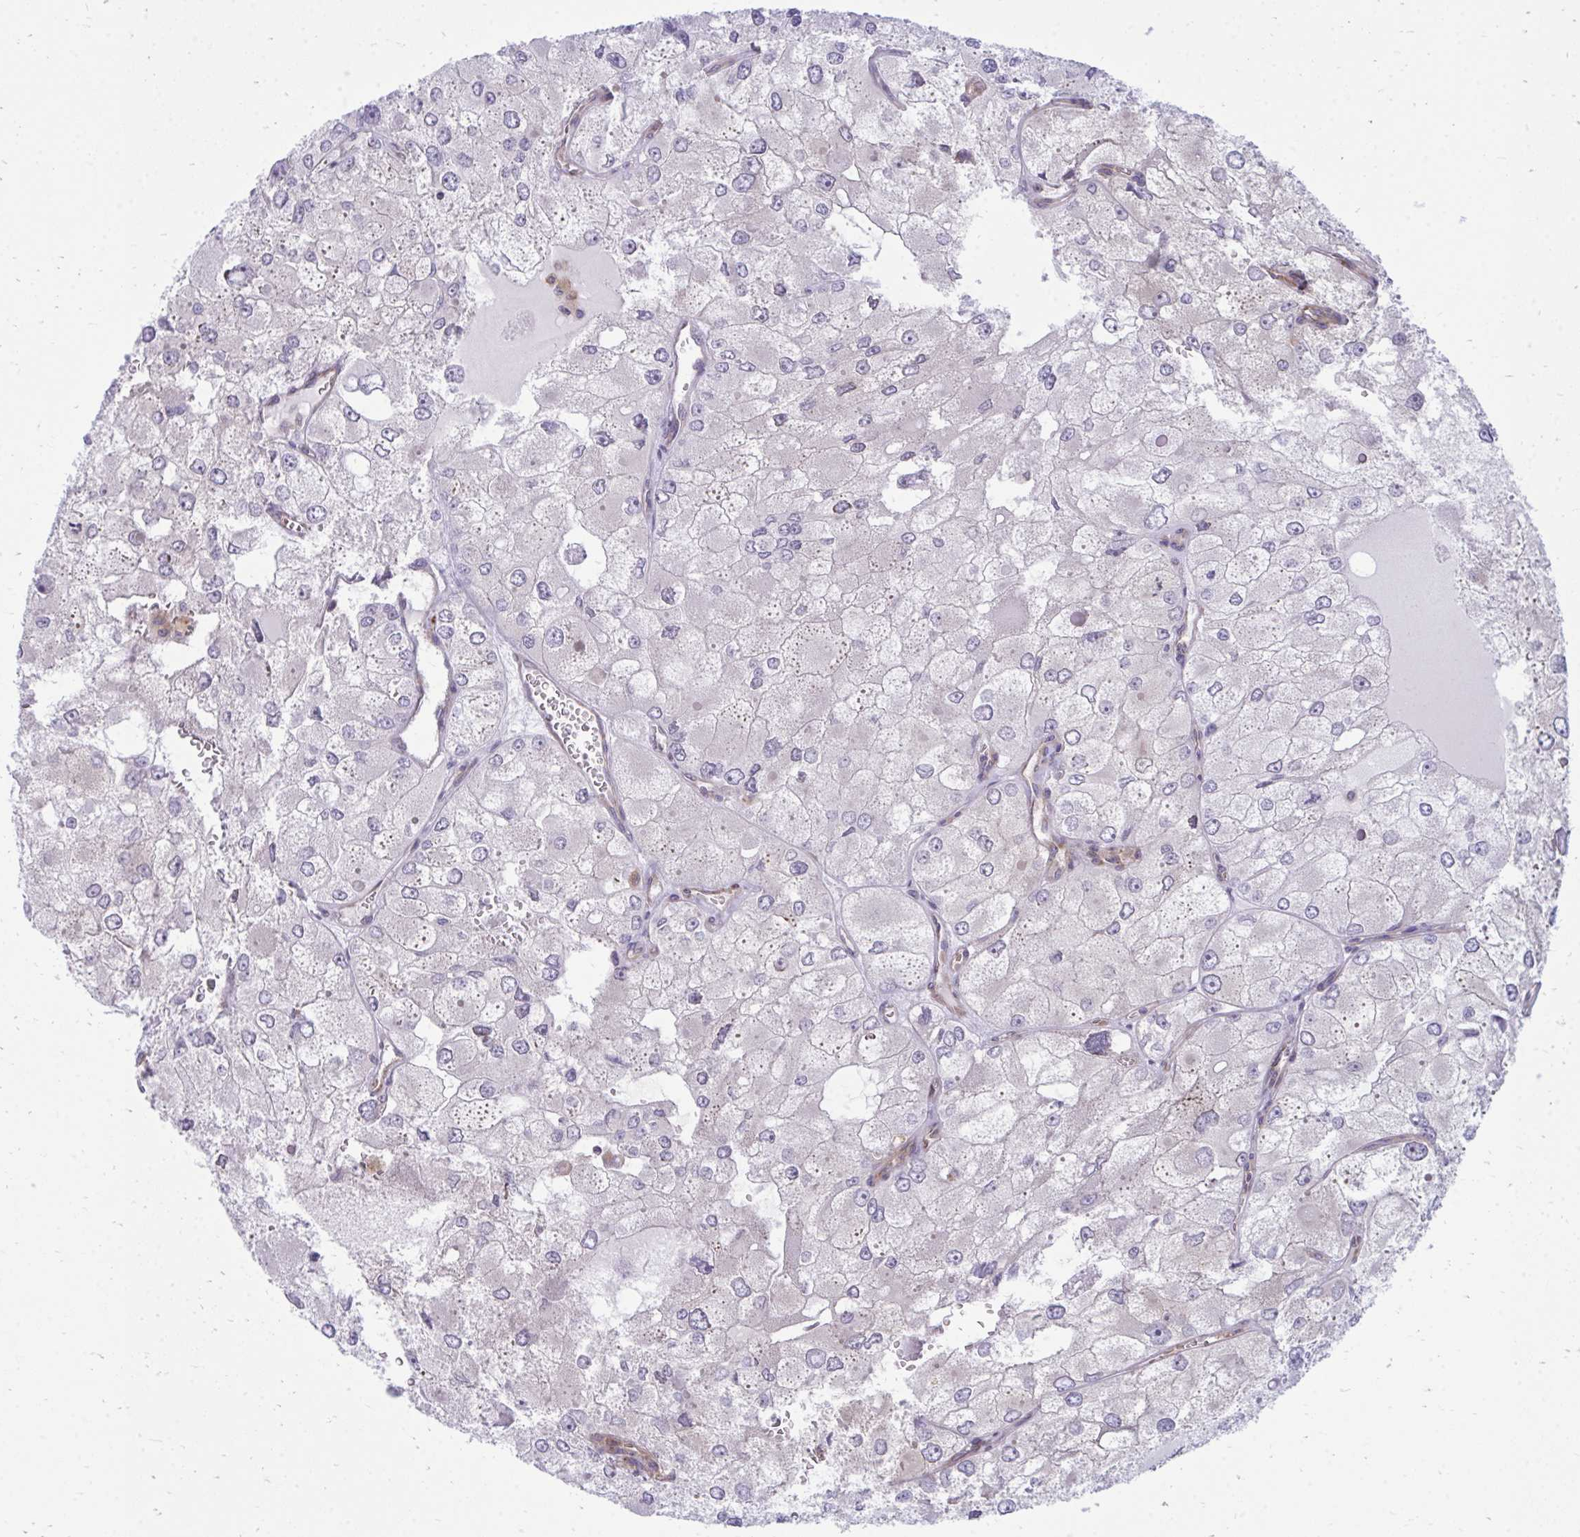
{"staining": {"intensity": "negative", "quantity": "none", "location": "none"}, "tissue": "renal cancer", "cell_type": "Tumor cells", "image_type": "cancer", "snomed": [{"axis": "morphology", "description": "Adenocarcinoma, NOS"}, {"axis": "topography", "description": "Kidney"}], "caption": "IHC histopathology image of renal cancer (adenocarcinoma) stained for a protein (brown), which displays no expression in tumor cells.", "gene": "ASAP1", "patient": {"sex": "female", "age": 70}}